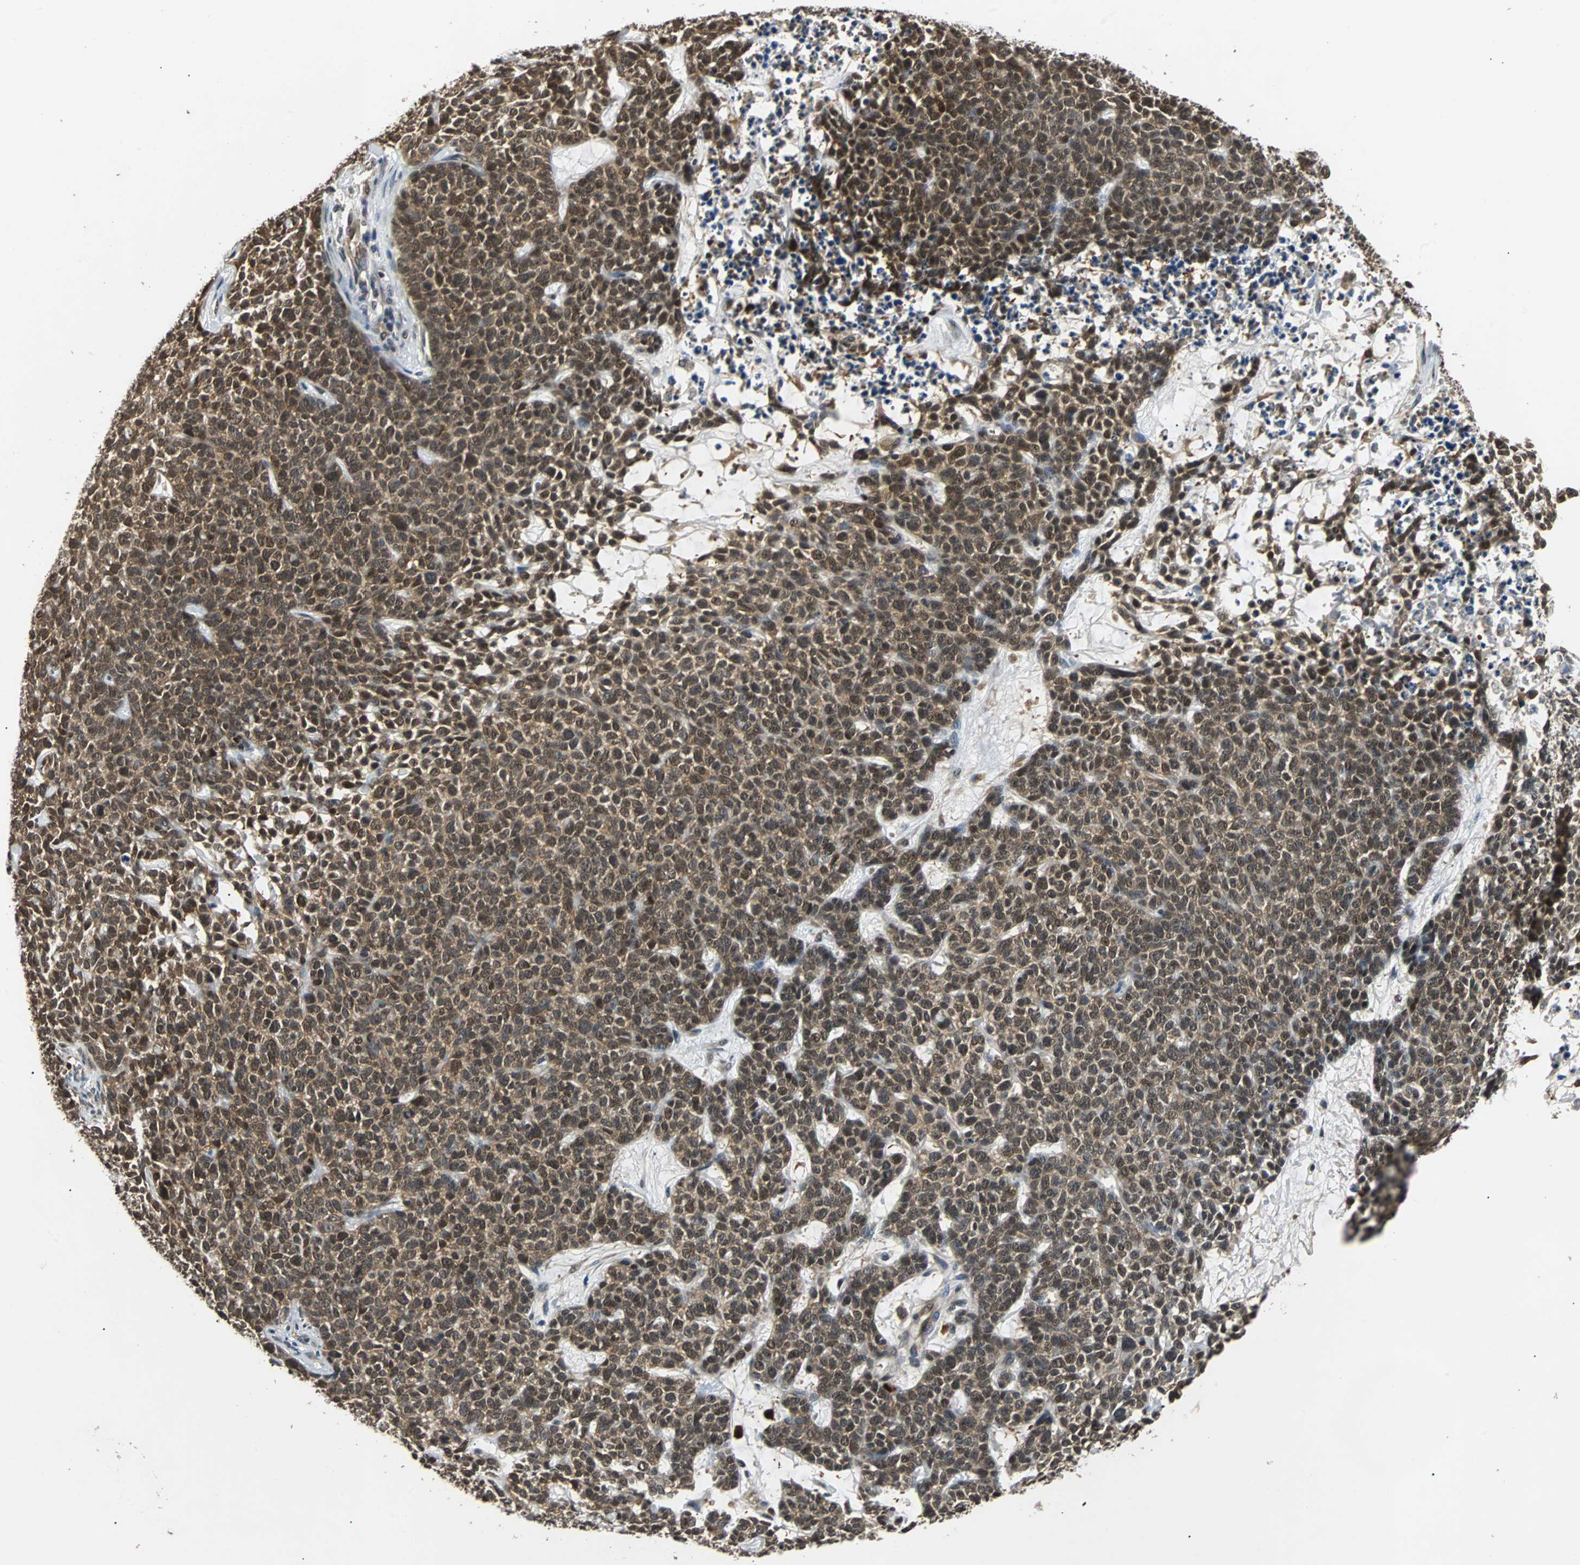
{"staining": {"intensity": "moderate", "quantity": ">75%", "location": "cytoplasmic/membranous,nuclear"}, "tissue": "skin cancer", "cell_type": "Tumor cells", "image_type": "cancer", "snomed": [{"axis": "morphology", "description": "Basal cell carcinoma"}, {"axis": "topography", "description": "Skin"}], "caption": "This image shows IHC staining of human skin cancer (basal cell carcinoma), with medium moderate cytoplasmic/membranous and nuclear positivity in approximately >75% of tumor cells.", "gene": "PRDX6", "patient": {"sex": "female", "age": 84}}